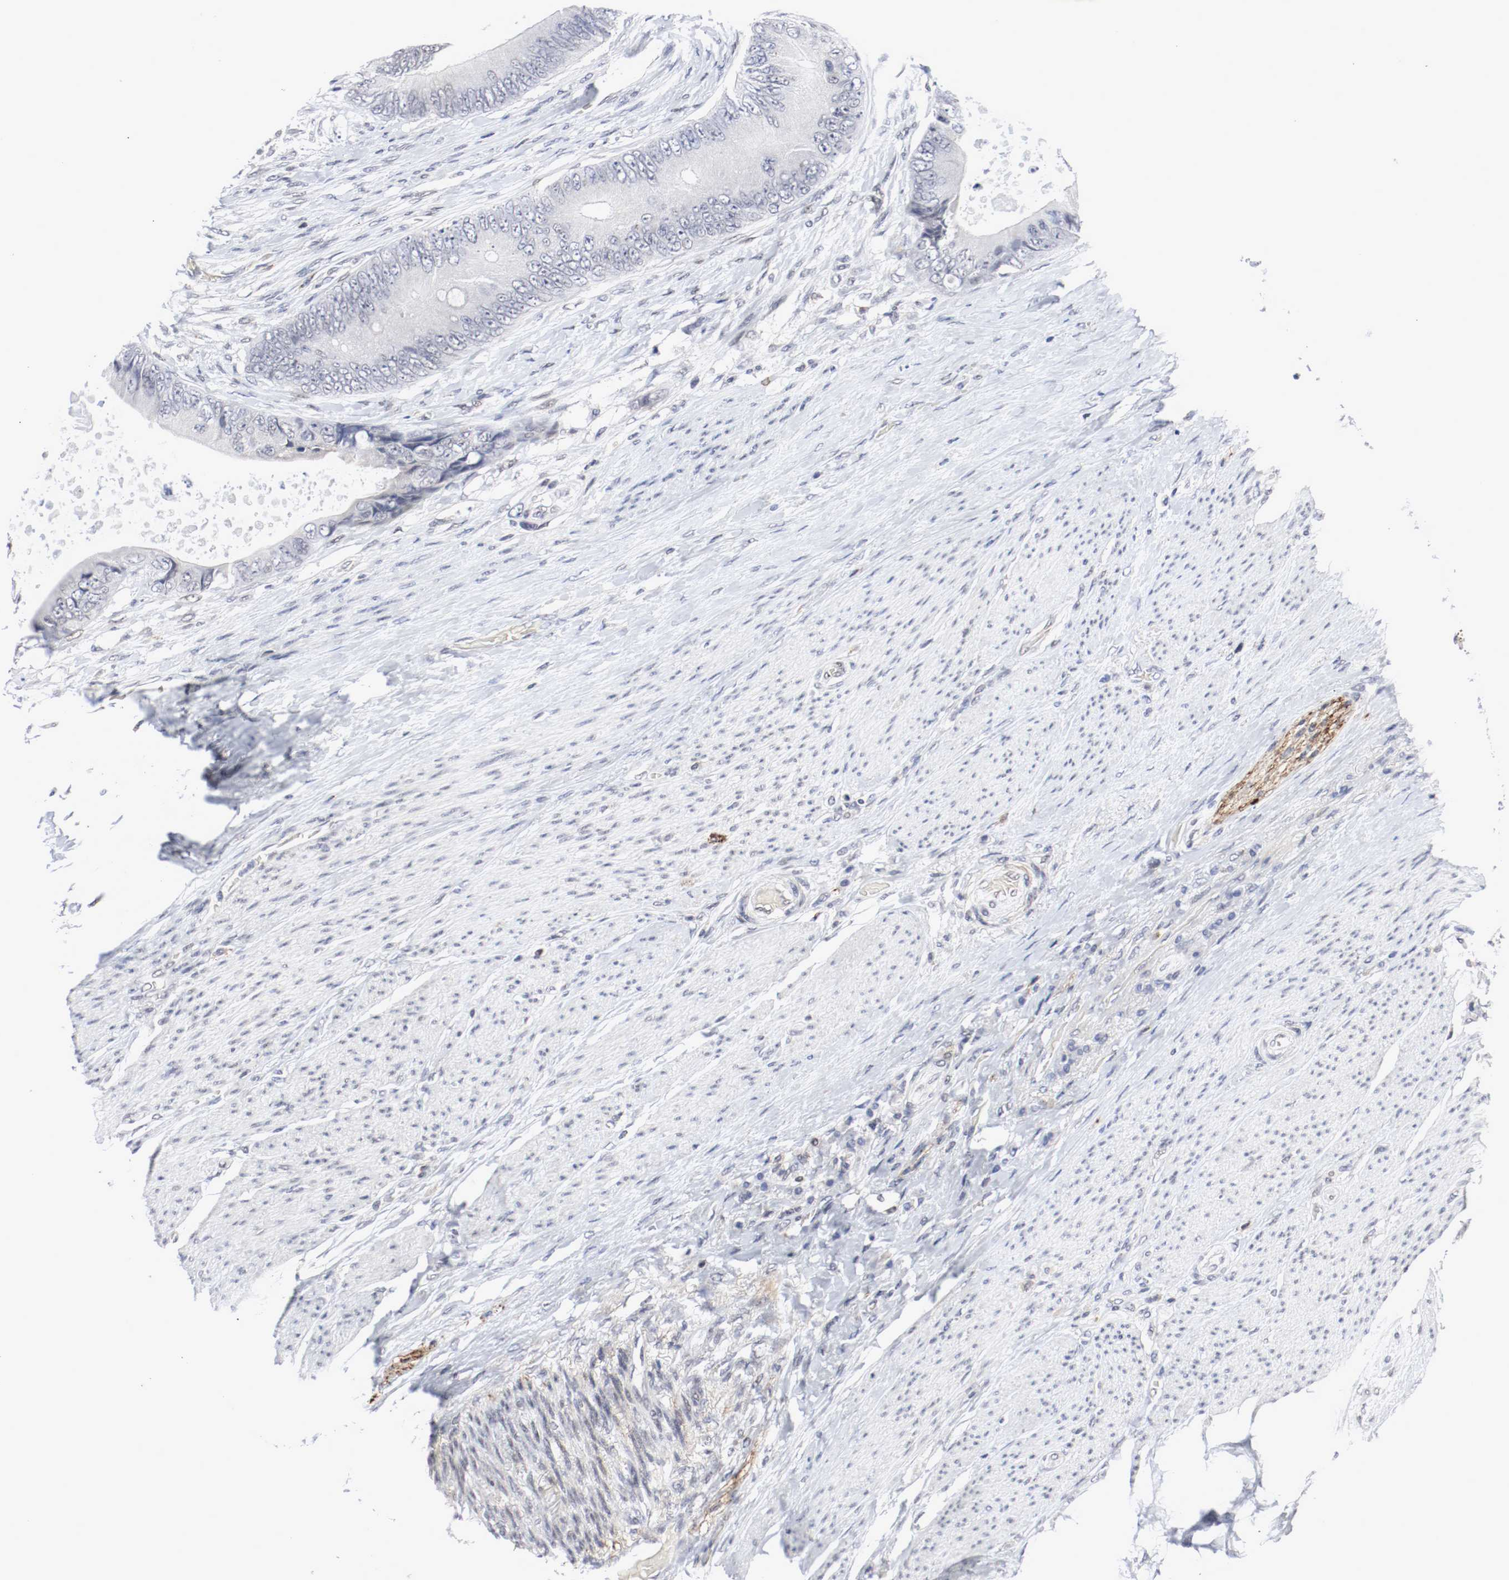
{"staining": {"intensity": "negative", "quantity": "none", "location": "none"}, "tissue": "colorectal cancer", "cell_type": "Tumor cells", "image_type": "cancer", "snomed": [{"axis": "morphology", "description": "Adenocarcinoma, NOS"}, {"axis": "topography", "description": "Rectum"}], "caption": "High magnification brightfield microscopy of adenocarcinoma (colorectal) stained with DAB (brown) and counterstained with hematoxylin (blue): tumor cells show no significant positivity.", "gene": "JUND", "patient": {"sex": "female", "age": 77}}